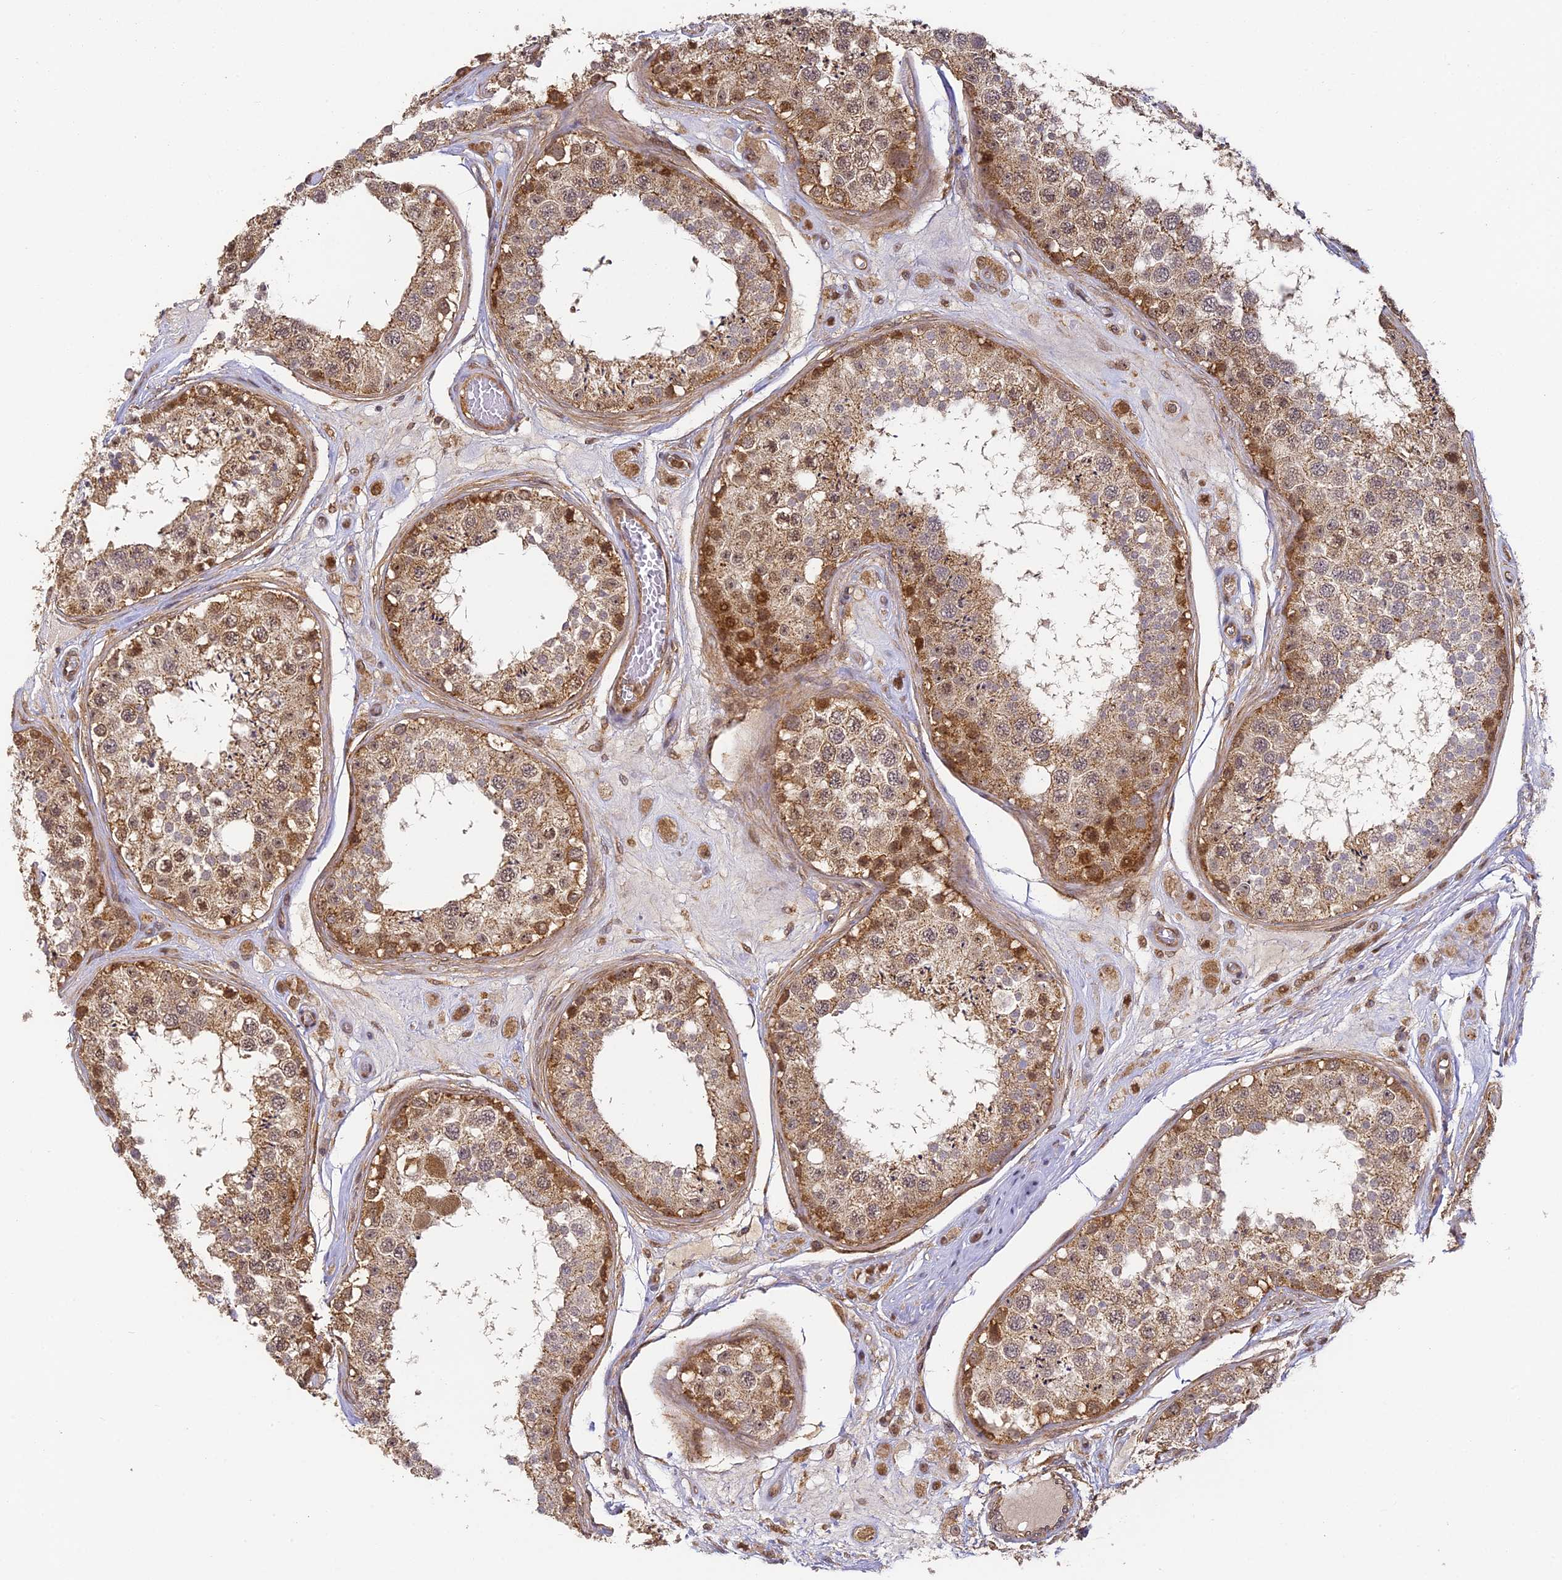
{"staining": {"intensity": "moderate", "quantity": ">75%", "location": "cytoplasmic/membranous,nuclear"}, "tissue": "testis", "cell_type": "Cells in seminiferous ducts", "image_type": "normal", "snomed": [{"axis": "morphology", "description": "Normal tissue, NOS"}, {"axis": "topography", "description": "Testis"}], "caption": "Brown immunohistochemical staining in normal human testis displays moderate cytoplasmic/membranous,nuclear staining in about >75% of cells in seminiferous ducts. The staining was performed using DAB to visualize the protein expression in brown, while the nuclei were stained in blue with hematoxylin (Magnification: 20x).", "gene": "ENSG00000268870", "patient": {"sex": "male", "age": 25}}